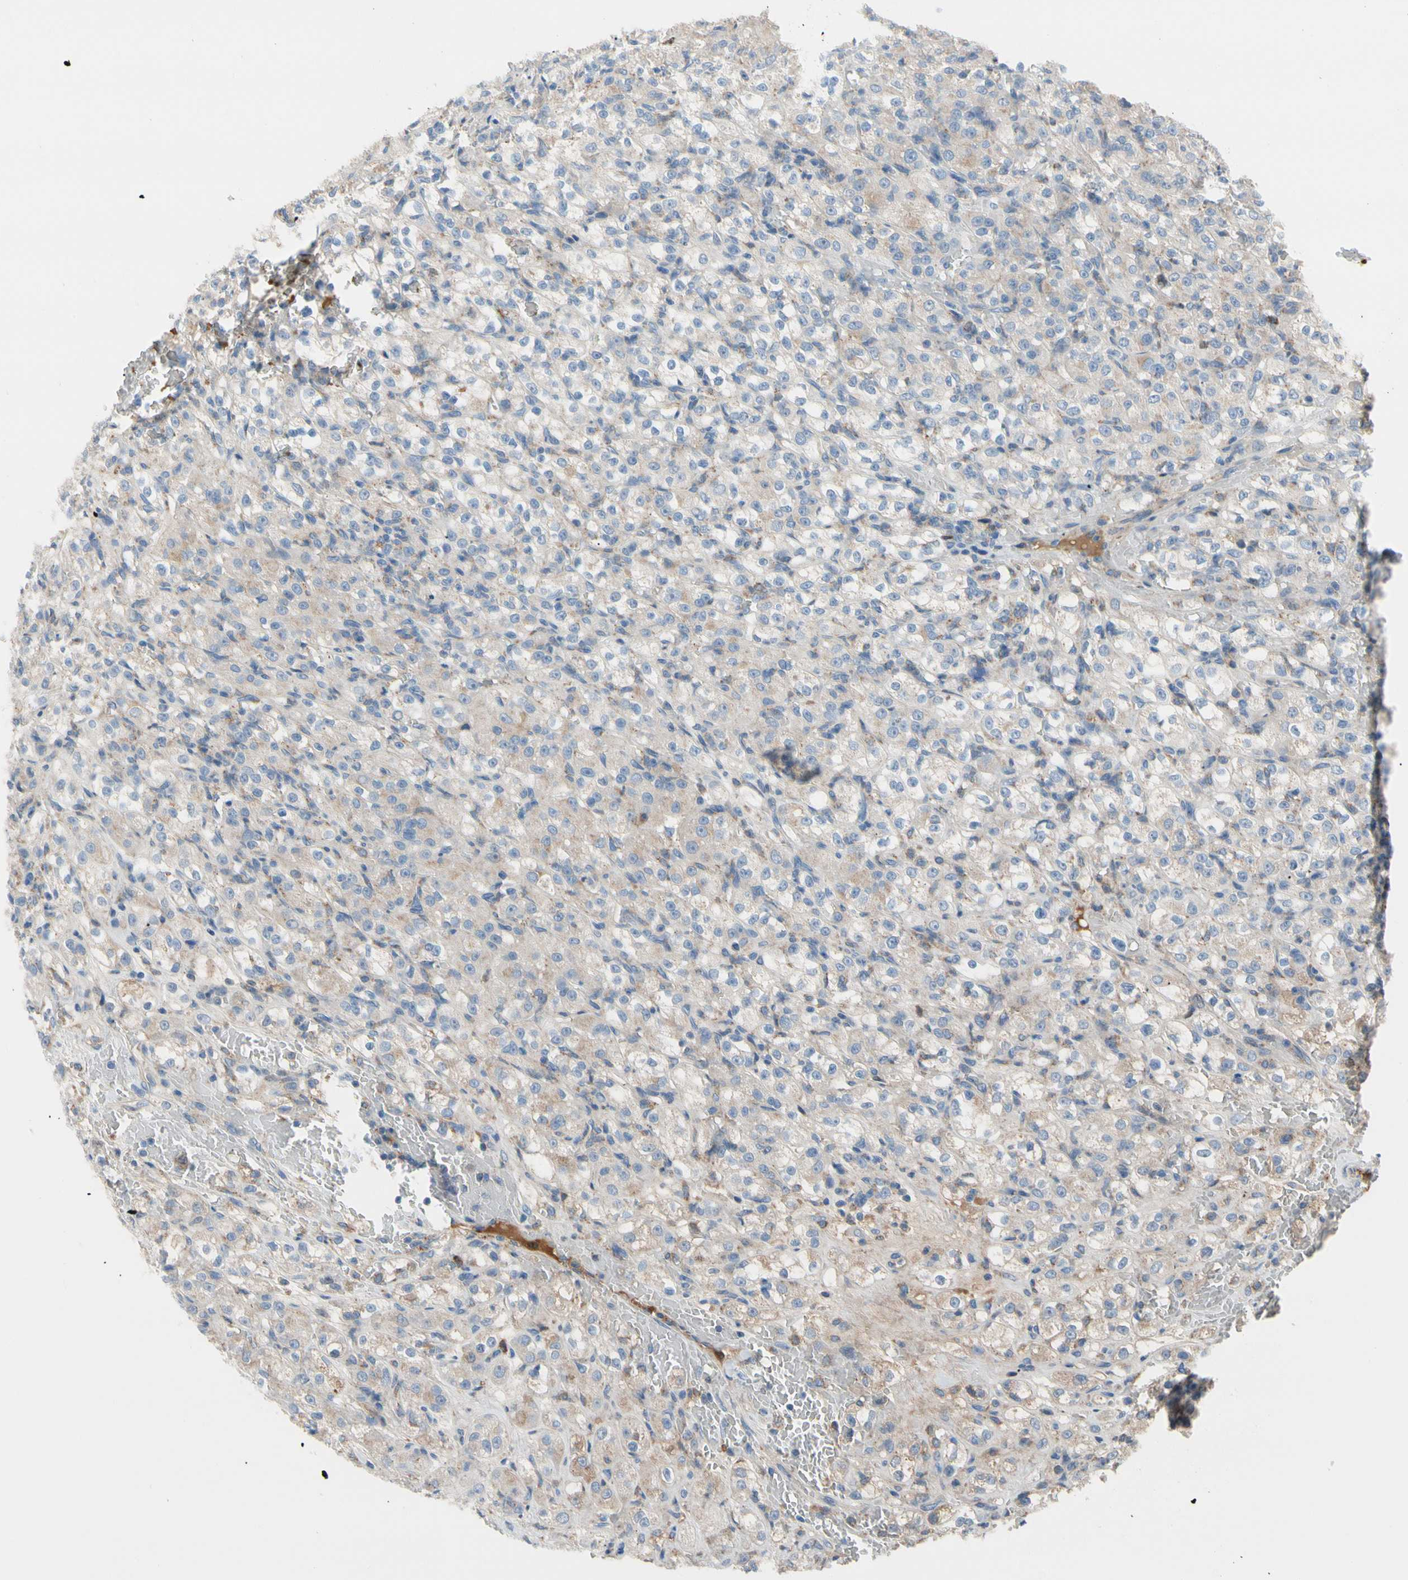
{"staining": {"intensity": "weak", "quantity": "<25%", "location": "cytoplasmic/membranous"}, "tissue": "renal cancer", "cell_type": "Tumor cells", "image_type": "cancer", "snomed": [{"axis": "morphology", "description": "Normal tissue, NOS"}, {"axis": "morphology", "description": "Adenocarcinoma, NOS"}, {"axis": "topography", "description": "Kidney"}], "caption": "DAB (3,3'-diaminobenzidine) immunohistochemical staining of renal cancer (adenocarcinoma) exhibits no significant expression in tumor cells.", "gene": "HJURP", "patient": {"sex": "male", "age": 61}}